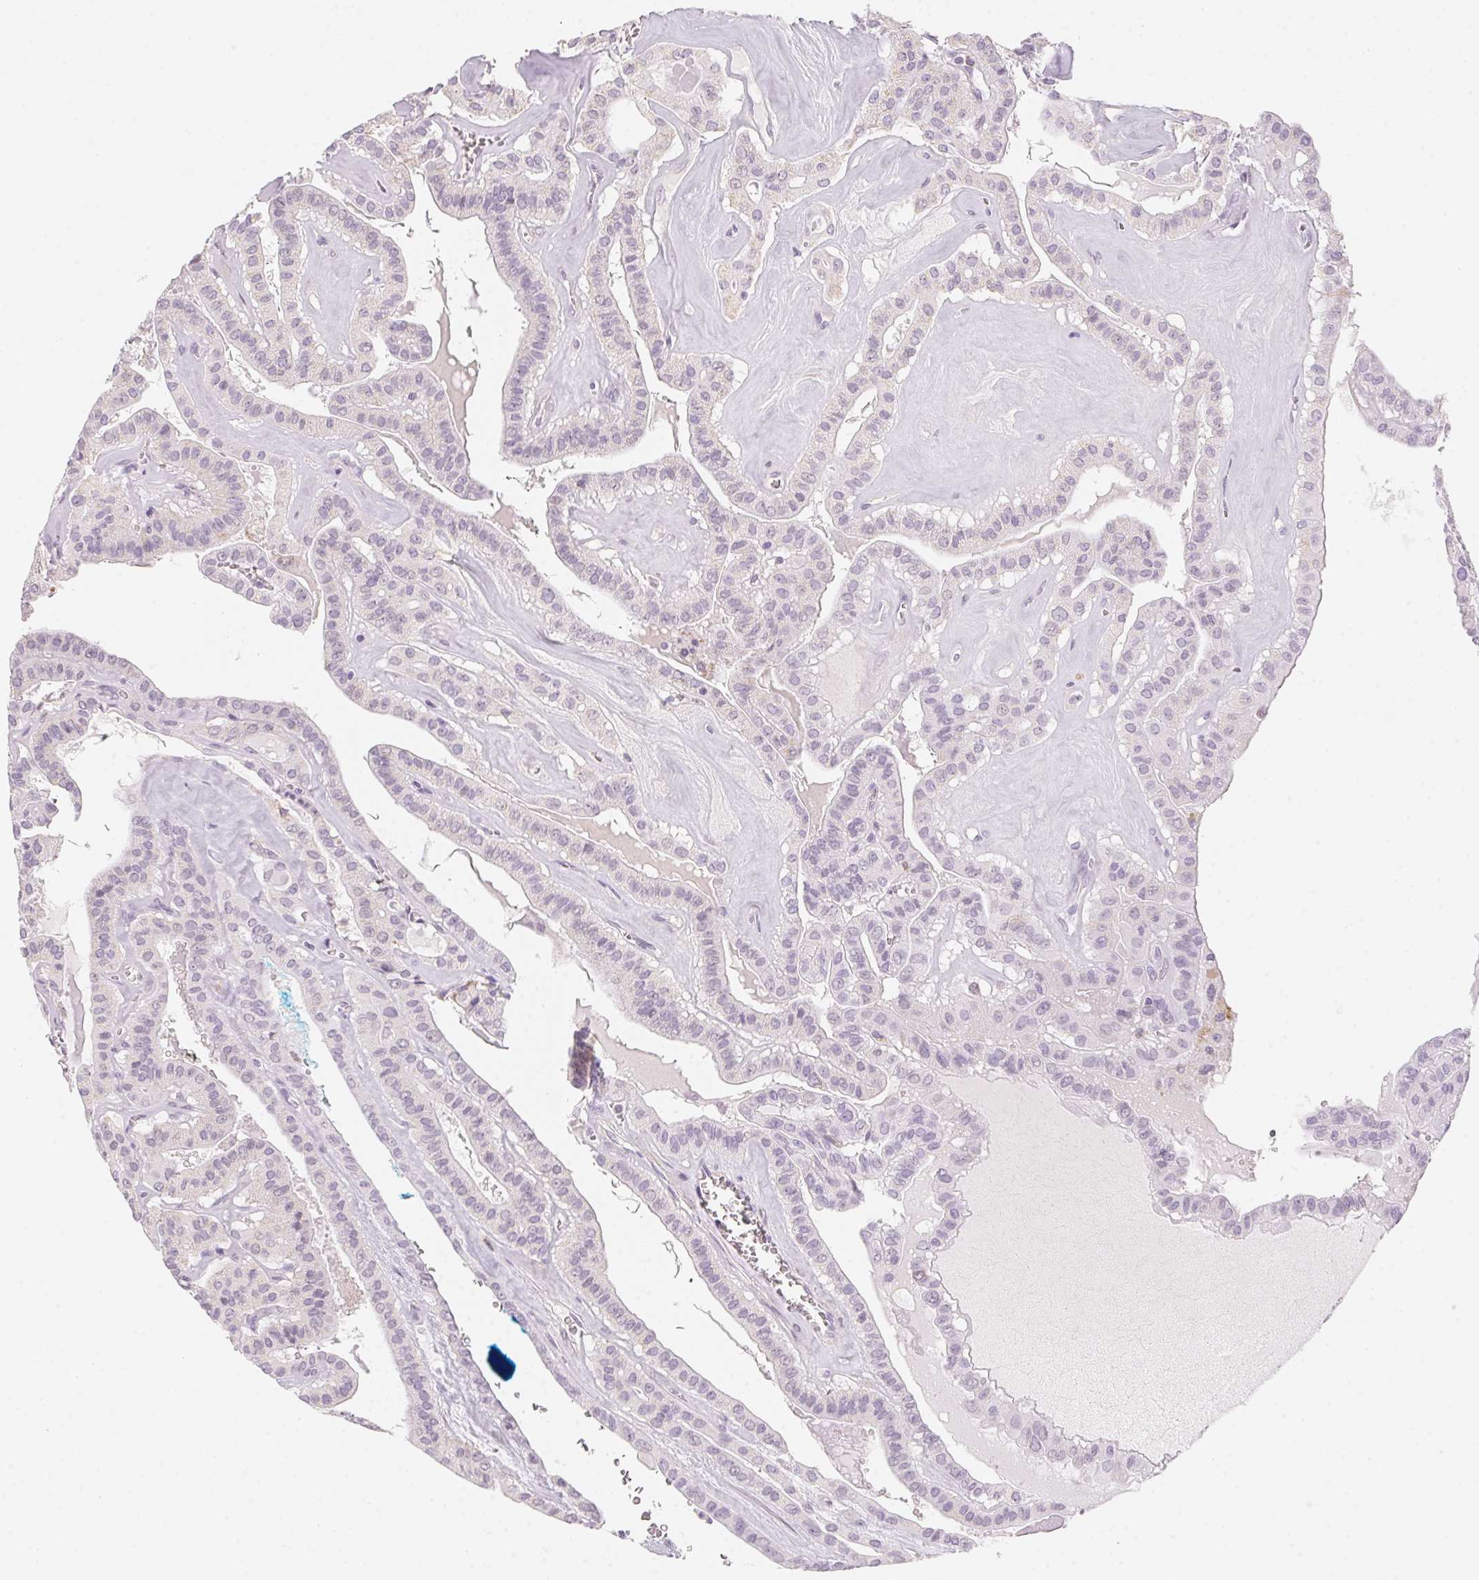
{"staining": {"intensity": "negative", "quantity": "none", "location": "none"}, "tissue": "thyroid cancer", "cell_type": "Tumor cells", "image_type": "cancer", "snomed": [{"axis": "morphology", "description": "Papillary adenocarcinoma, NOS"}, {"axis": "topography", "description": "Thyroid gland"}], "caption": "Tumor cells show no significant protein positivity in papillary adenocarcinoma (thyroid).", "gene": "PRPH", "patient": {"sex": "male", "age": 52}}